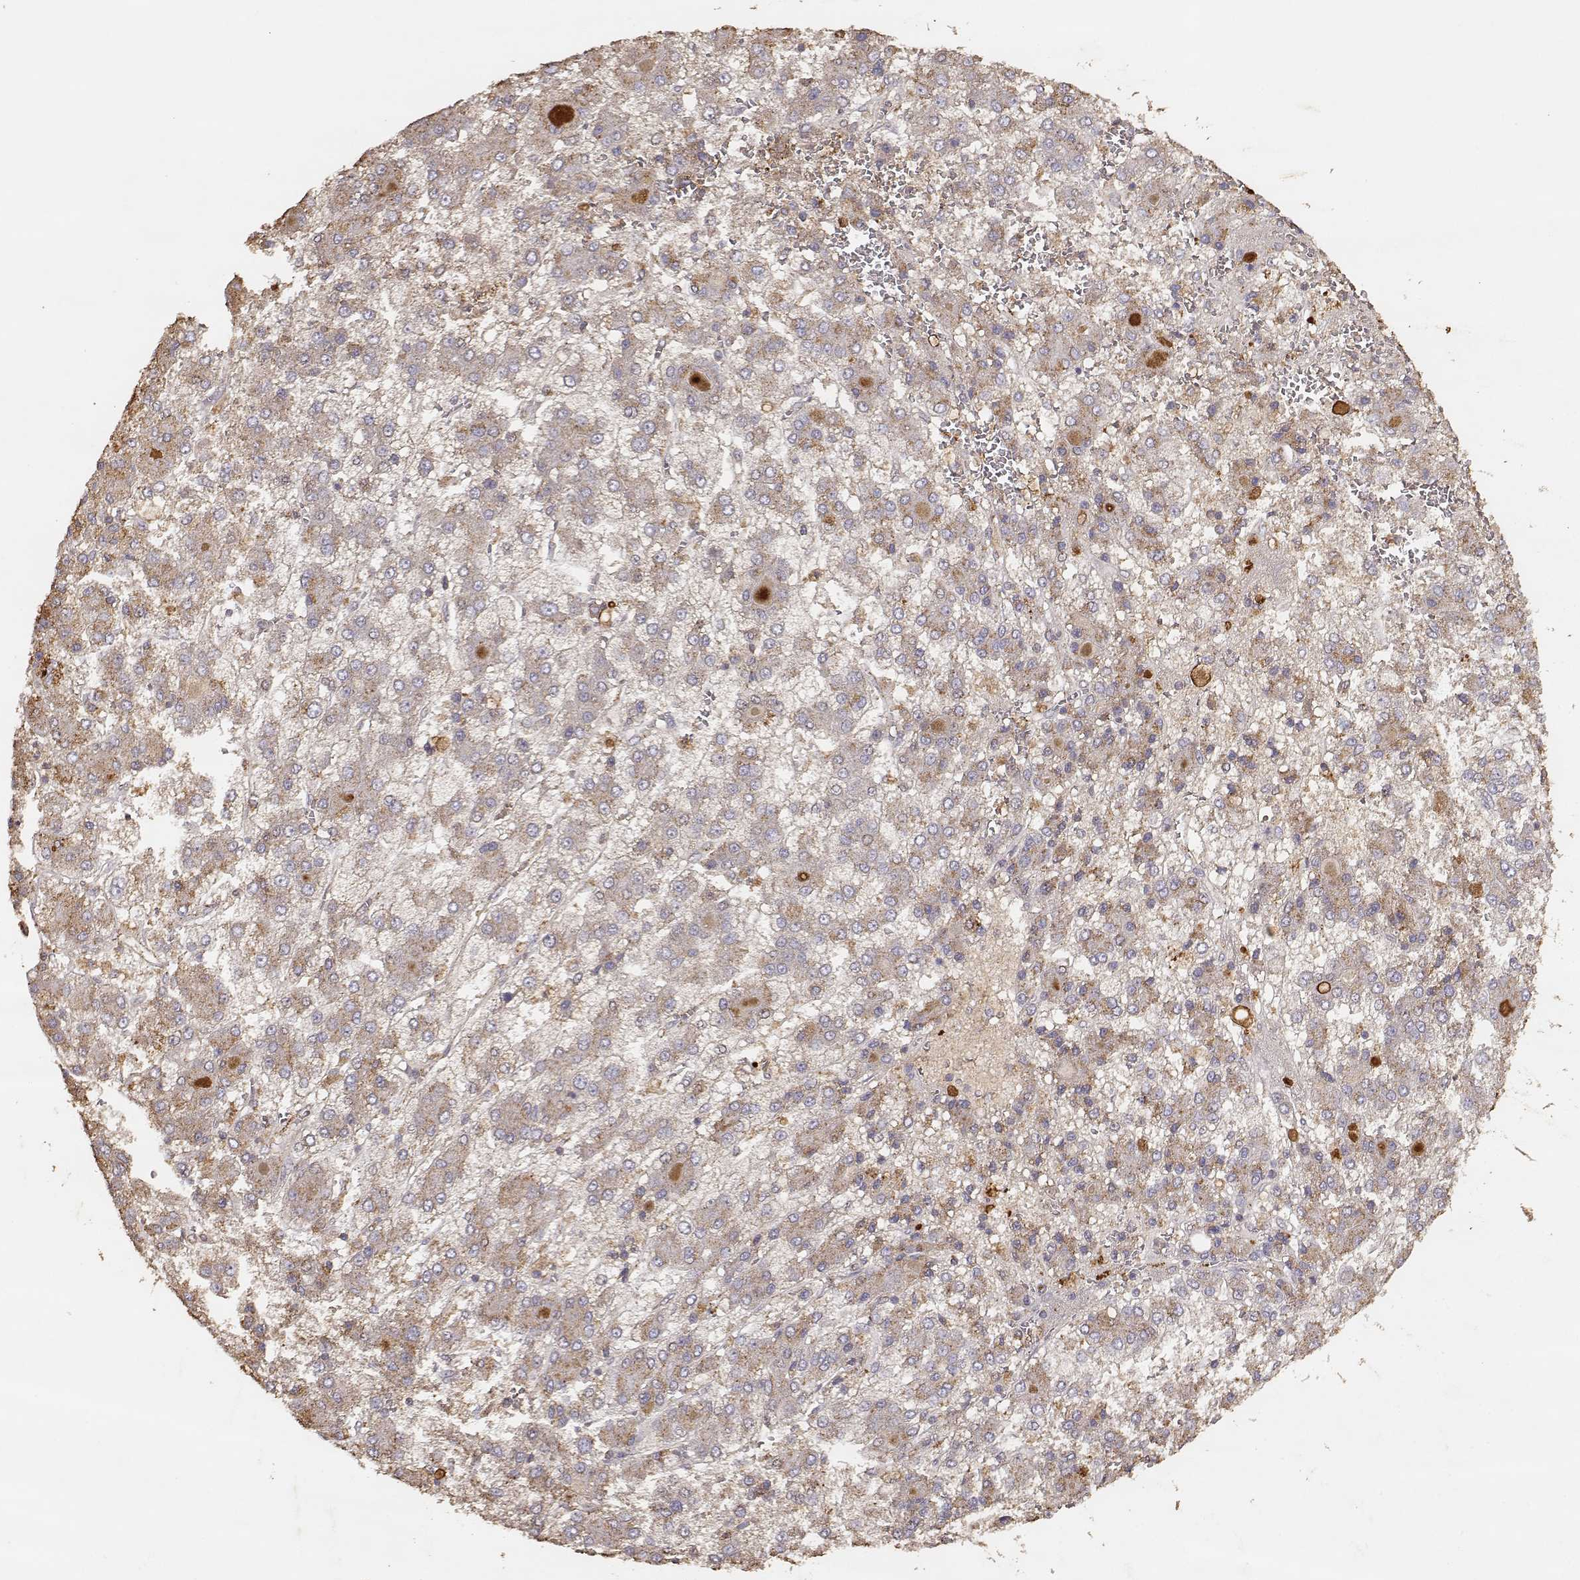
{"staining": {"intensity": "weak", "quantity": ">75%", "location": "cytoplasmic/membranous"}, "tissue": "liver cancer", "cell_type": "Tumor cells", "image_type": "cancer", "snomed": [{"axis": "morphology", "description": "Carcinoma, Hepatocellular, NOS"}, {"axis": "topography", "description": "Liver"}], "caption": "This is an image of IHC staining of liver cancer (hepatocellular carcinoma), which shows weak positivity in the cytoplasmic/membranous of tumor cells.", "gene": "TARS3", "patient": {"sex": "male", "age": 73}}